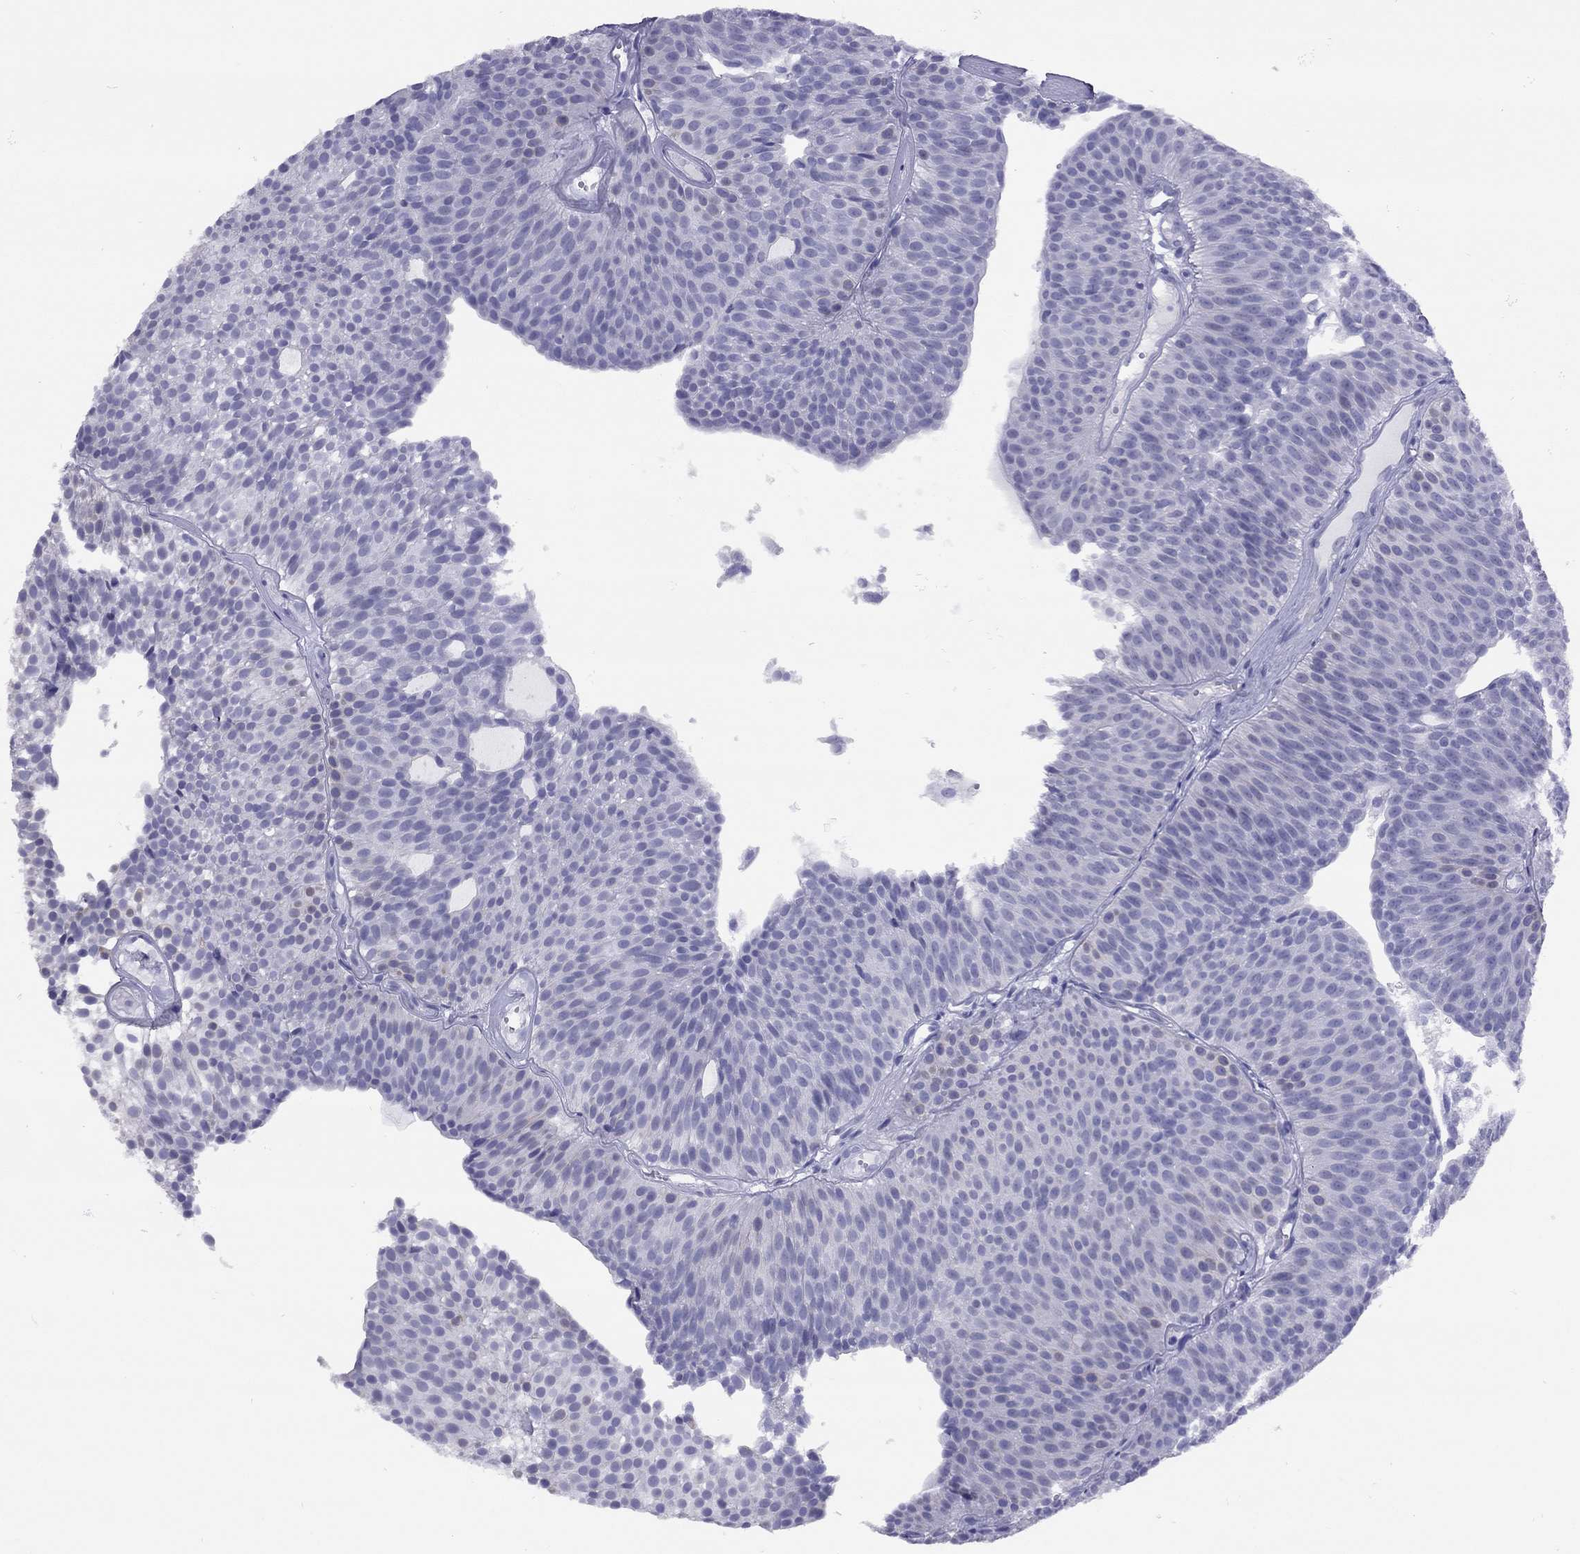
{"staining": {"intensity": "negative", "quantity": "none", "location": "none"}, "tissue": "urothelial cancer", "cell_type": "Tumor cells", "image_type": "cancer", "snomed": [{"axis": "morphology", "description": "Urothelial carcinoma, Low grade"}, {"axis": "topography", "description": "Urinary bladder"}], "caption": "The immunohistochemistry photomicrograph has no significant positivity in tumor cells of urothelial cancer tissue.", "gene": "GRIA2", "patient": {"sex": "male", "age": 63}}